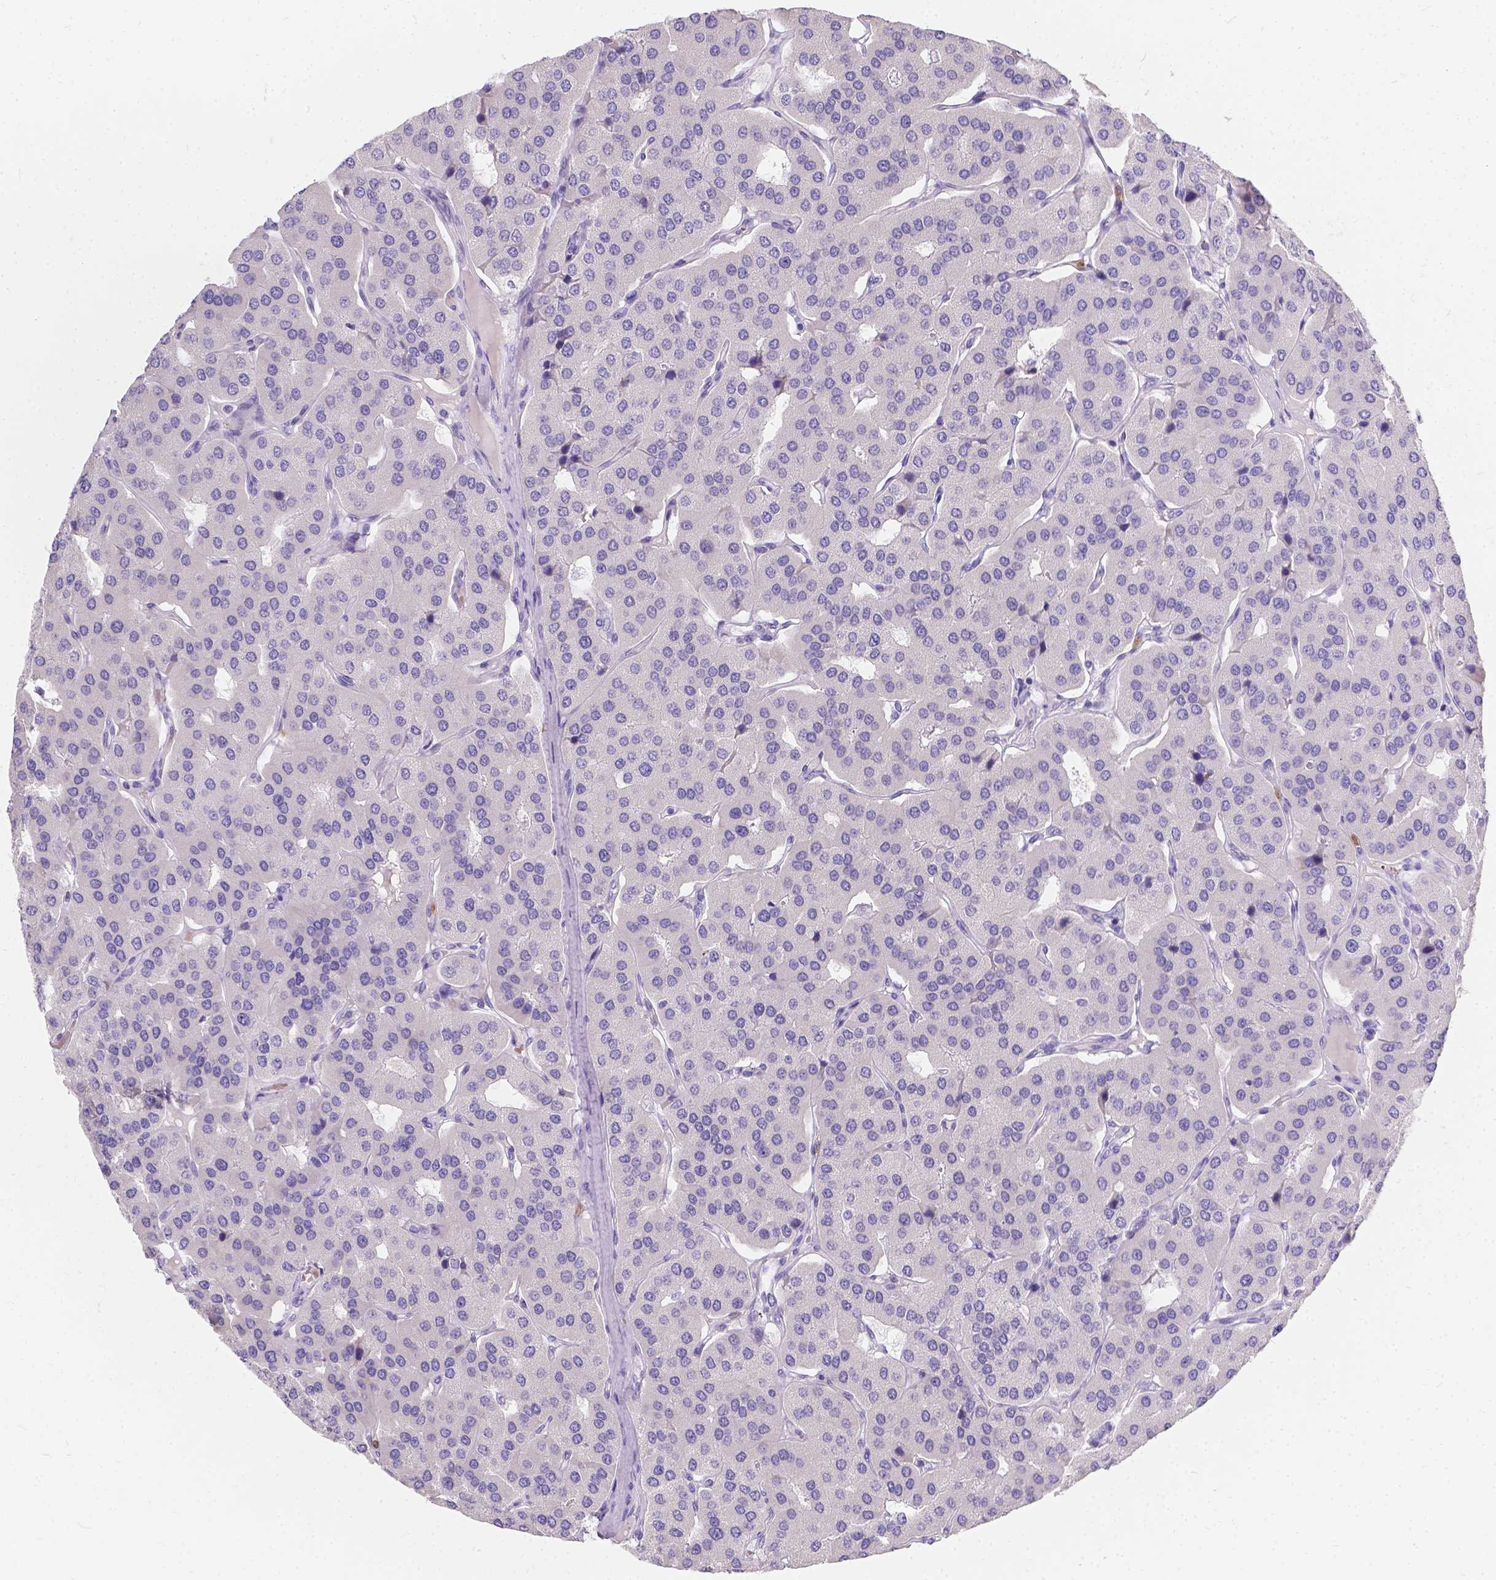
{"staining": {"intensity": "negative", "quantity": "none", "location": "none"}, "tissue": "parathyroid gland", "cell_type": "Glandular cells", "image_type": "normal", "snomed": [{"axis": "morphology", "description": "Normal tissue, NOS"}, {"axis": "morphology", "description": "Adenoma, NOS"}, {"axis": "topography", "description": "Parathyroid gland"}], "caption": "Glandular cells show no significant expression in benign parathyroid gland. The staining was performed using DAB to visualize the protein expression in brown, while the nuclei were stained in blue with hematoxylin (Magnification: 20x).", "gene": "GNRHR", "patient": {"sex": "female", "age": 86}}